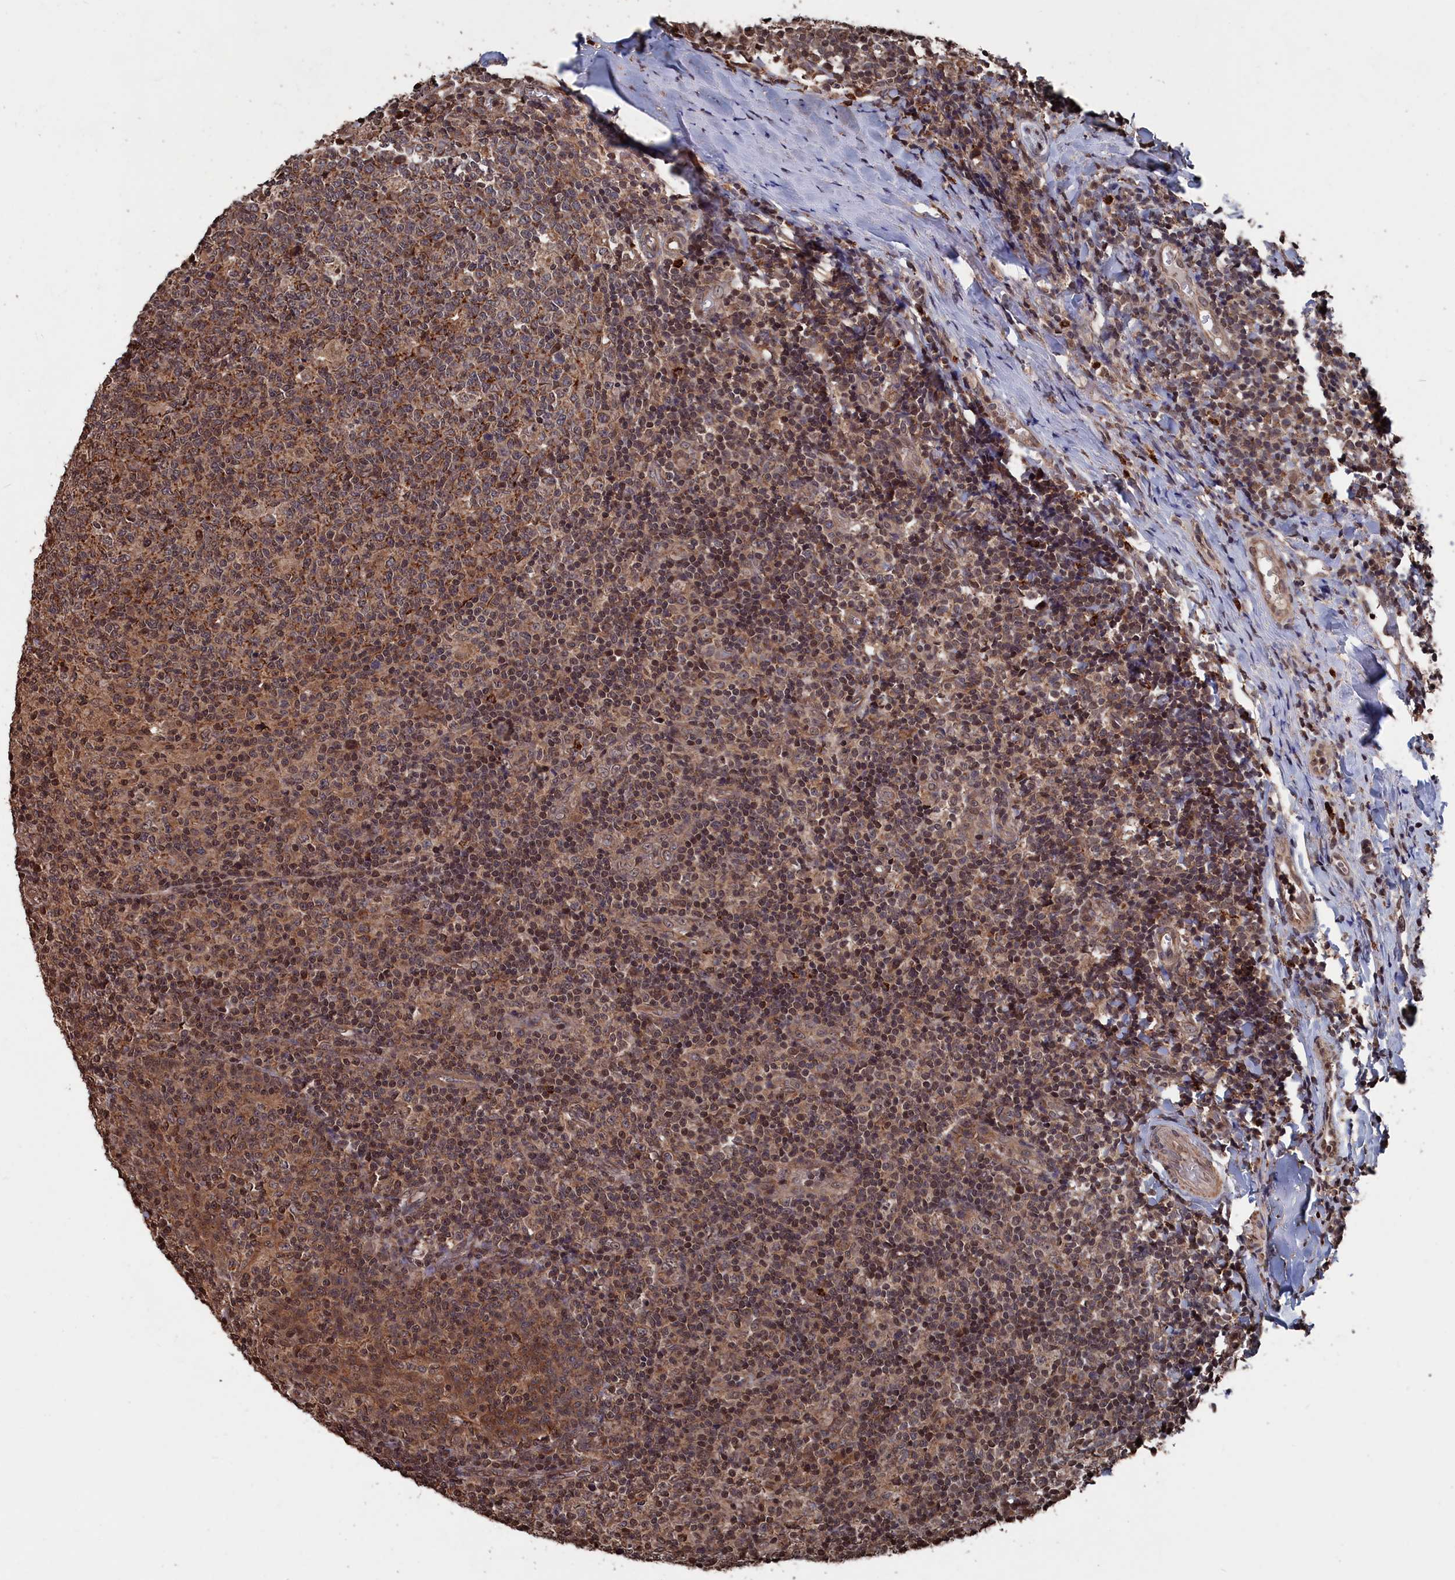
{"staining": {"intensity": "moderate", "quantity": ">75%", "location": "cytoplasmic/membranous"}, "tissue": "tonsil", "cell_type": "Germinal center cells", "image_type": "normal", "snomed": [{"axis": "morphology", "description": "Normal tissue, NOS"}, {"axis": "topography", "description": "Tonsil"}], "caption": "Tonsil was stained to show a protein in brown. There is medium levels of moderate cytoplasmic/membranous staining in about >75% of germinal center cells.", "gene": "PDE12", "patient": {"sex": "female", "age": 19}}